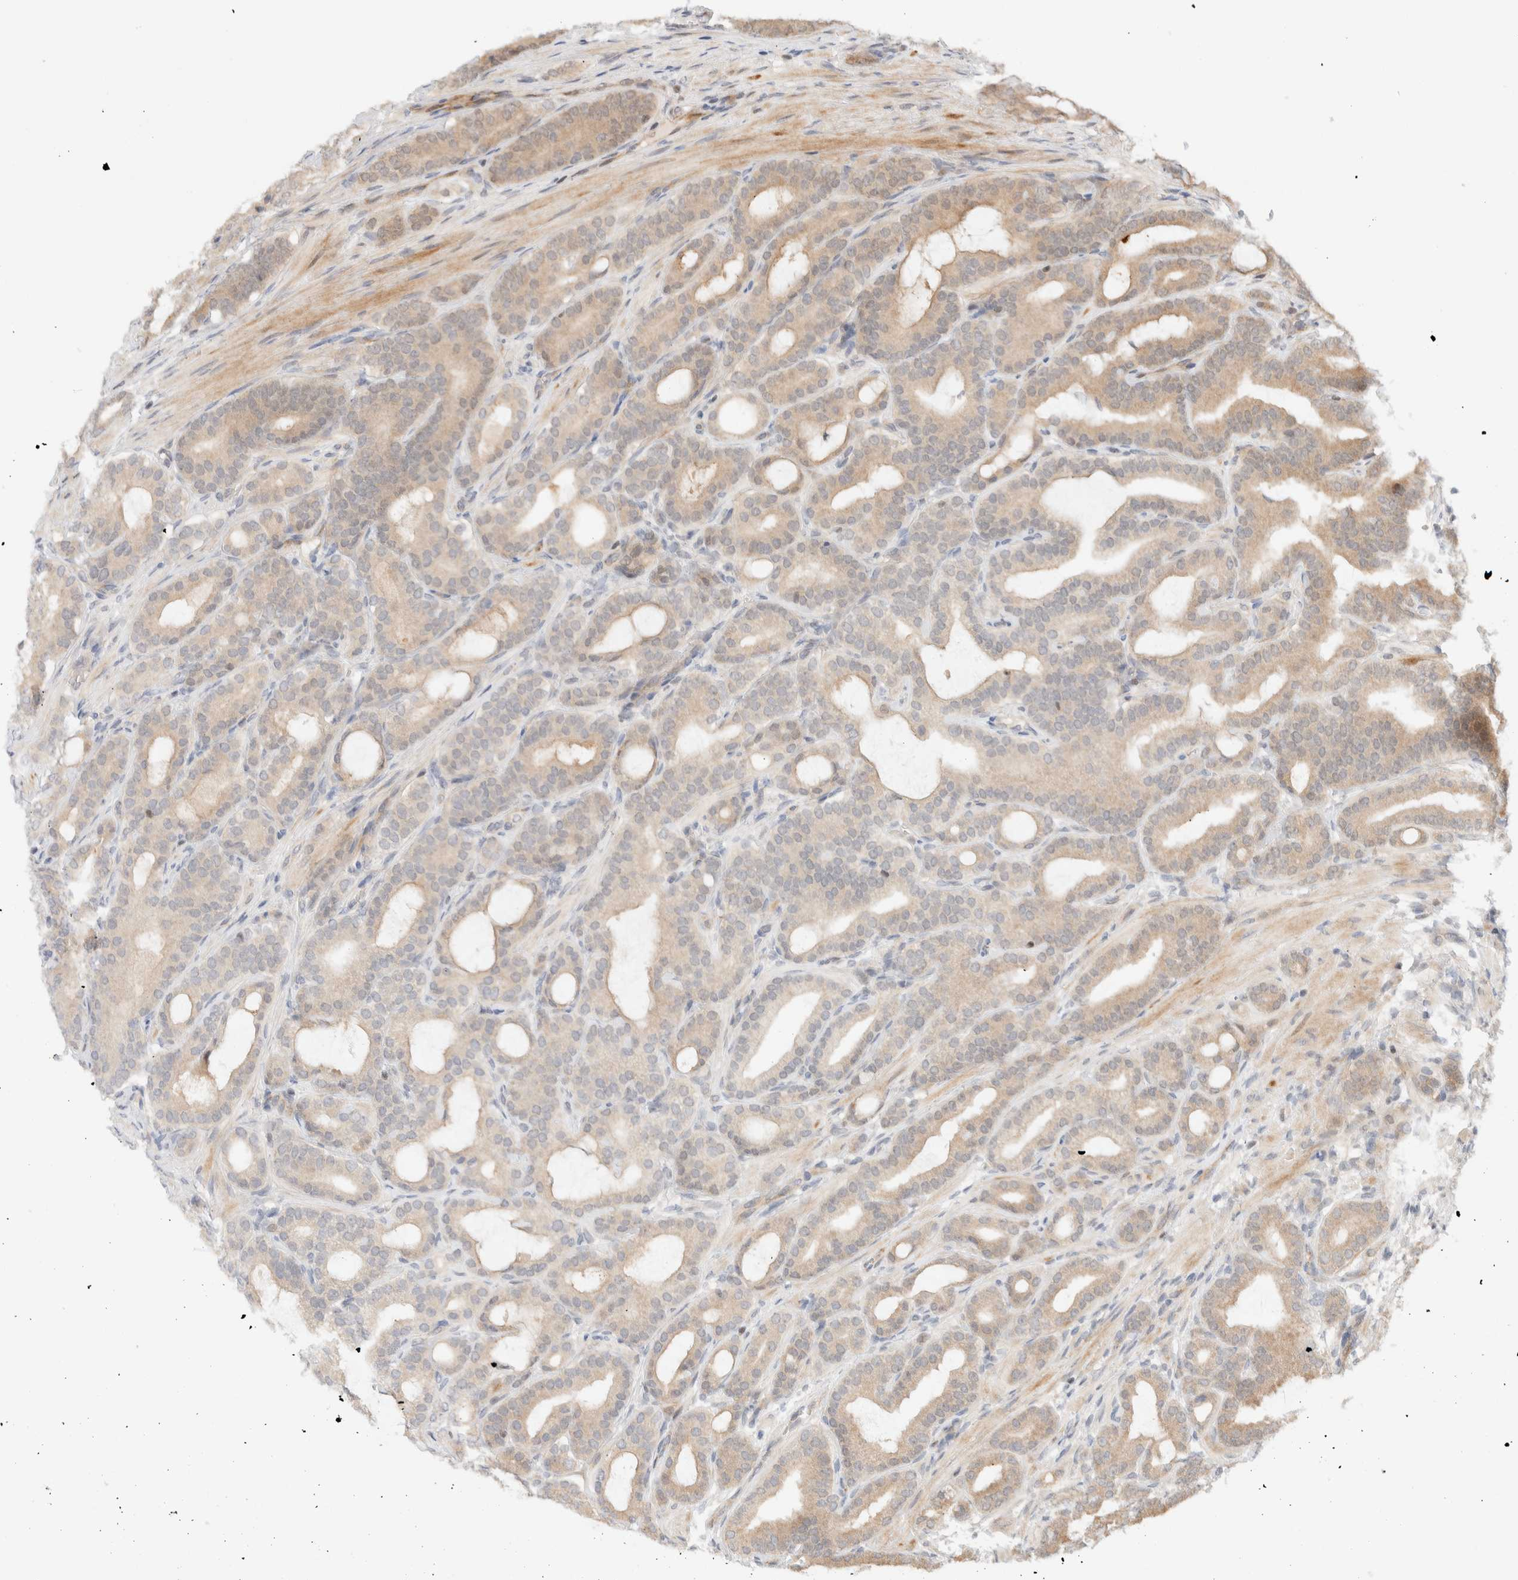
{"staining": {"intensity": "weak", "quantity": ">75%", "location": "cytoplasmic/membranous"}, "tissue": "prostate cancer", "cell_type": "Tumor cells", "image_type": "cancer", "snomed": [{"axis": "morphology", "description": "Adenocarcinoma, High grade"}, {"axis": "topography", "description": "Prostate"}], "caption": "High-power microscopy captured an immunohistochemistry (IHC) photomicrograph of adenocarcinoma (high-grade) (prostate), revealing weak cytoplasmic/membranous positivity in approximately >75% of tumor cells.", "gene": "C8orf76", "patient": {"sex": "male", "age": 60}}